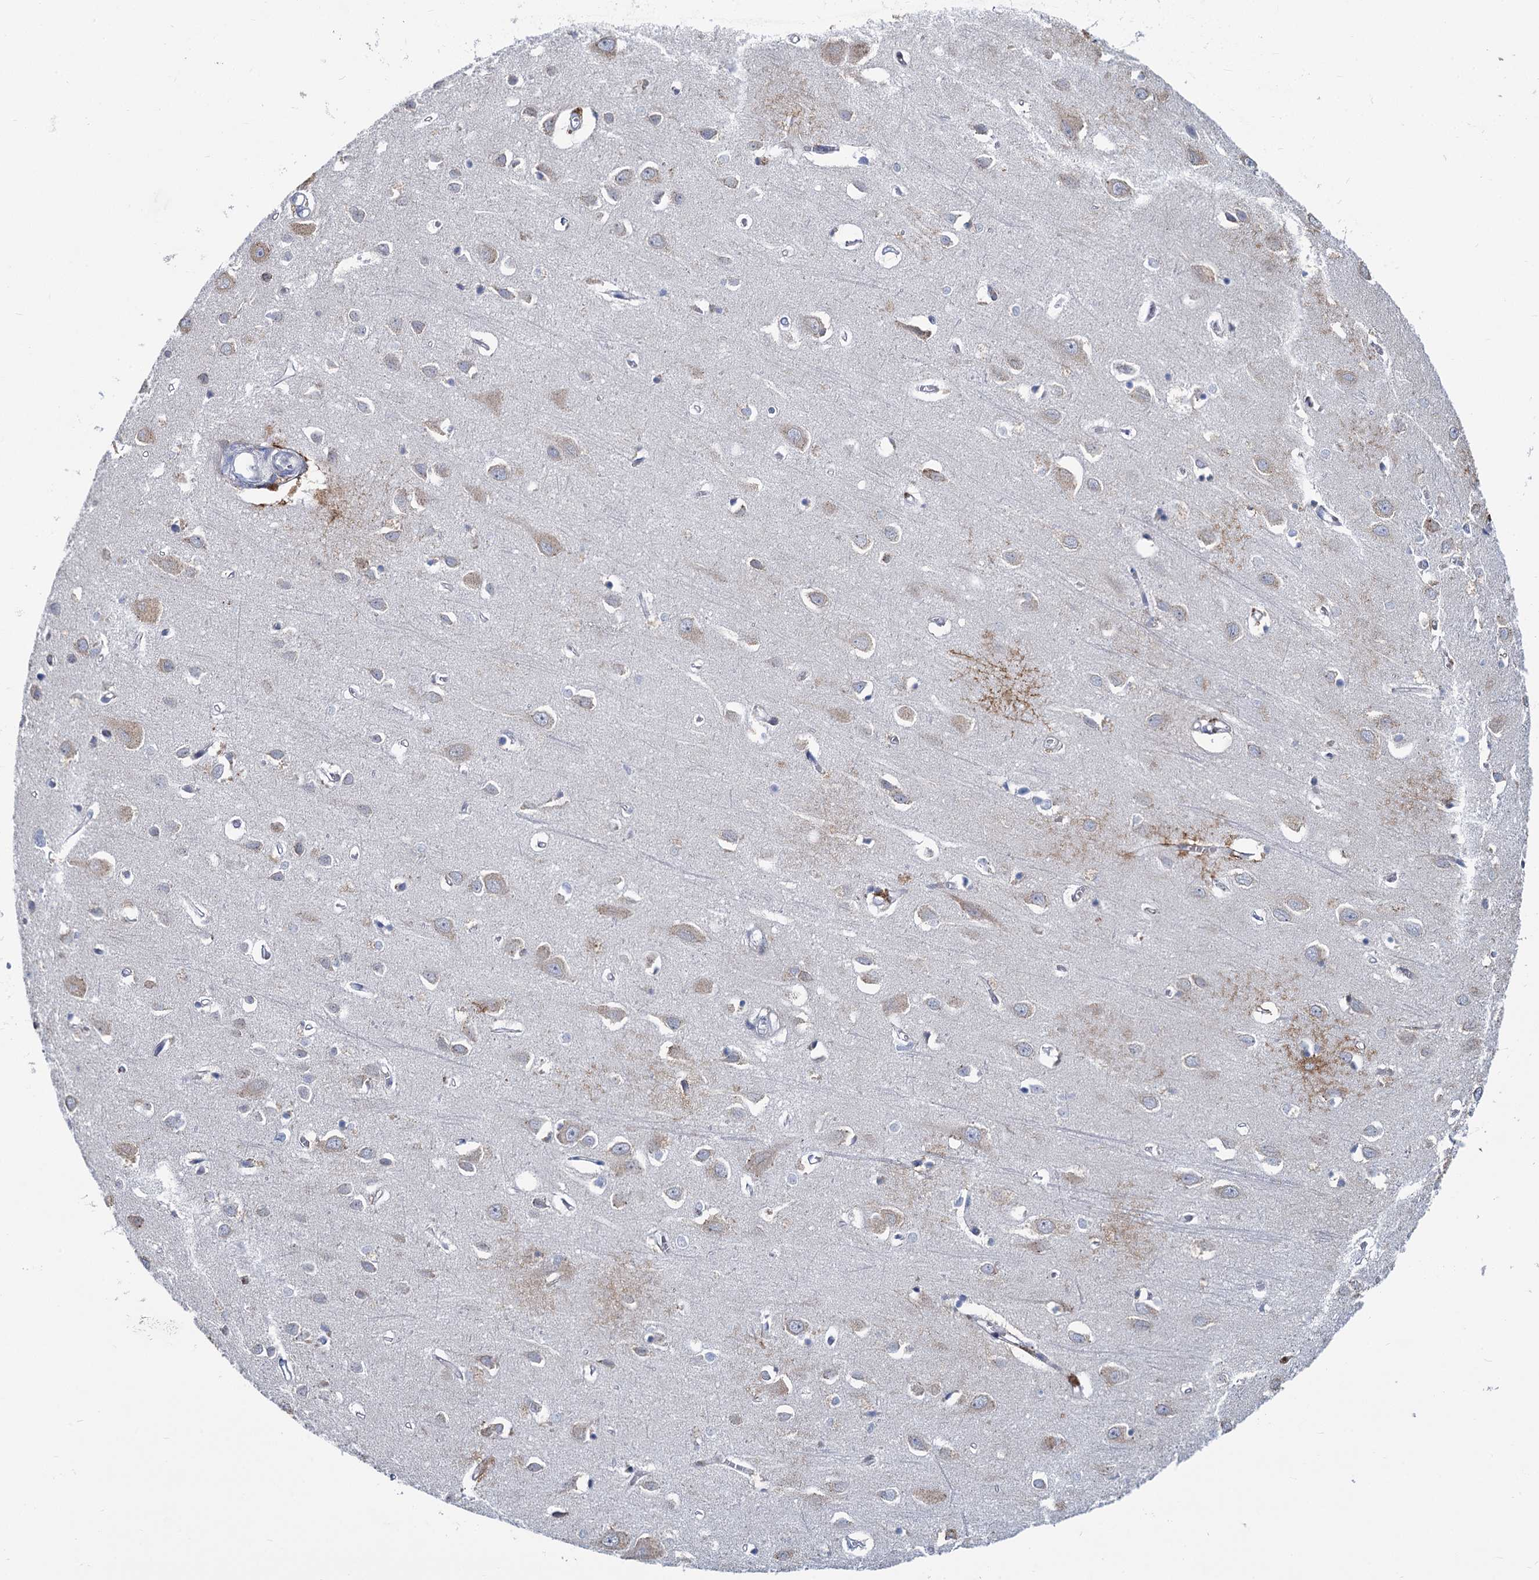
{"staining": {"intensity": "moderate", "quantity": "25%-75%", "location": "cytoplasmic/membranous"}, "tissue": "cerebral cortex", "cell_type": "Endothelial cells", "image_type": "normal", "snomed": [{"axis": "morphology", "description": "Normal tissue, NOS"}, {"axis": "topography", "description": "Cerebral cortex"}], "caption": "This is a micrograph of immunohistochemistry staining of normal cerebral cortex, which shows moderate staining in the cytoplasmic/membranous of endothelial cells.", "gene": "PRSS35", "patient": {"sex": "female", "age": 64}}